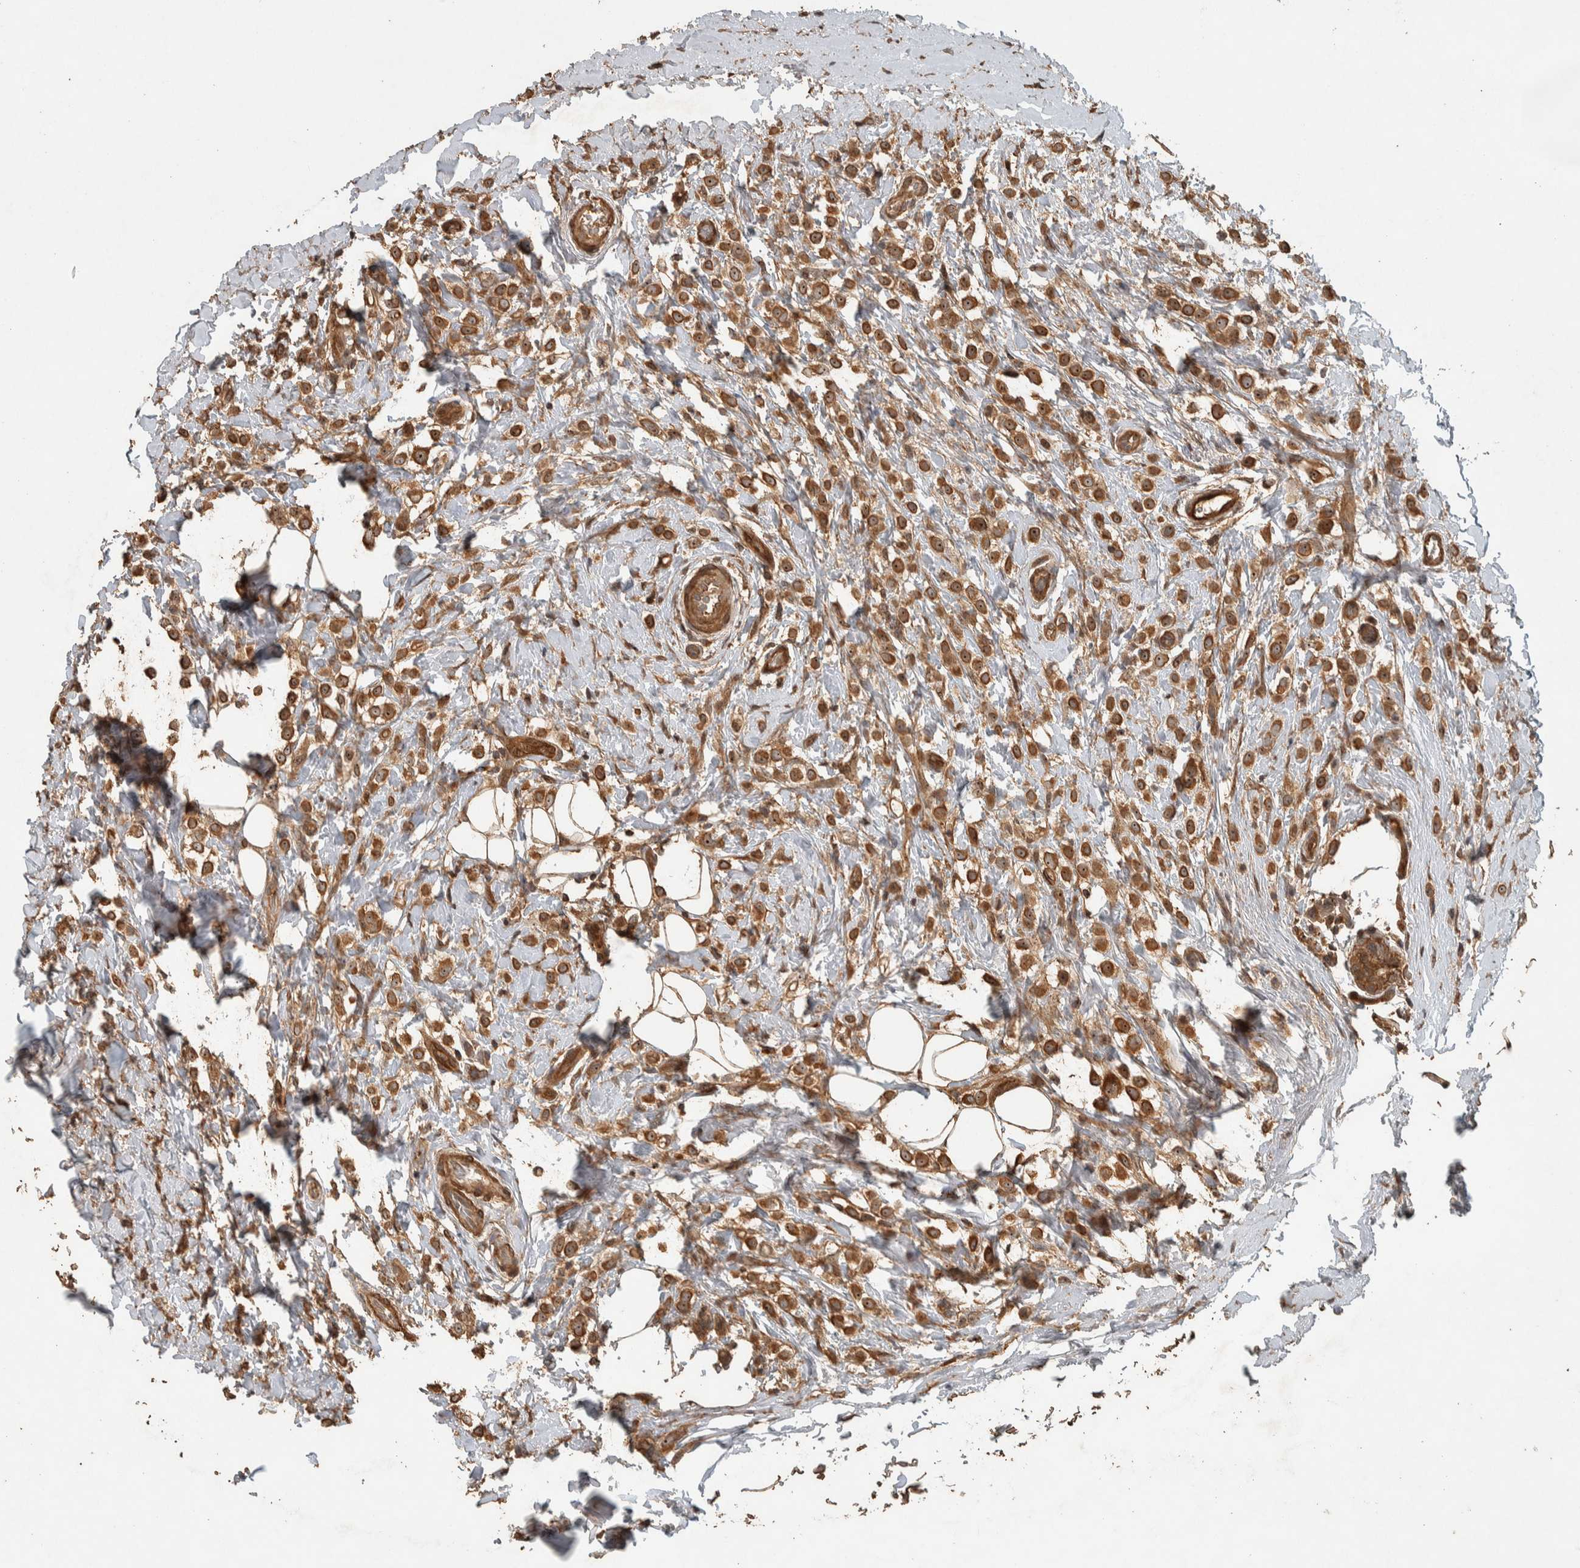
{"staining": {"intensity": "moderate", "quantity": ">75%", "location": "cytoplasmic/membranous,nuclear"}, "tissue": "breast cancer", "cell_type": "Tumor cells", "image_type": "cancer", "snomed": [{"axis": "morphology", "description": "Lobular carcinoma"}, {"axis": "topography", "description": "Breast"}], "caption": "An image of breast lobular carcinoma stained for a protein reveals moderate cytoplasmic/membranous and nuclear brown staining in tumor cells.", "gene": "SPHK1", "patient": {"sex": "female", "age": 50}}